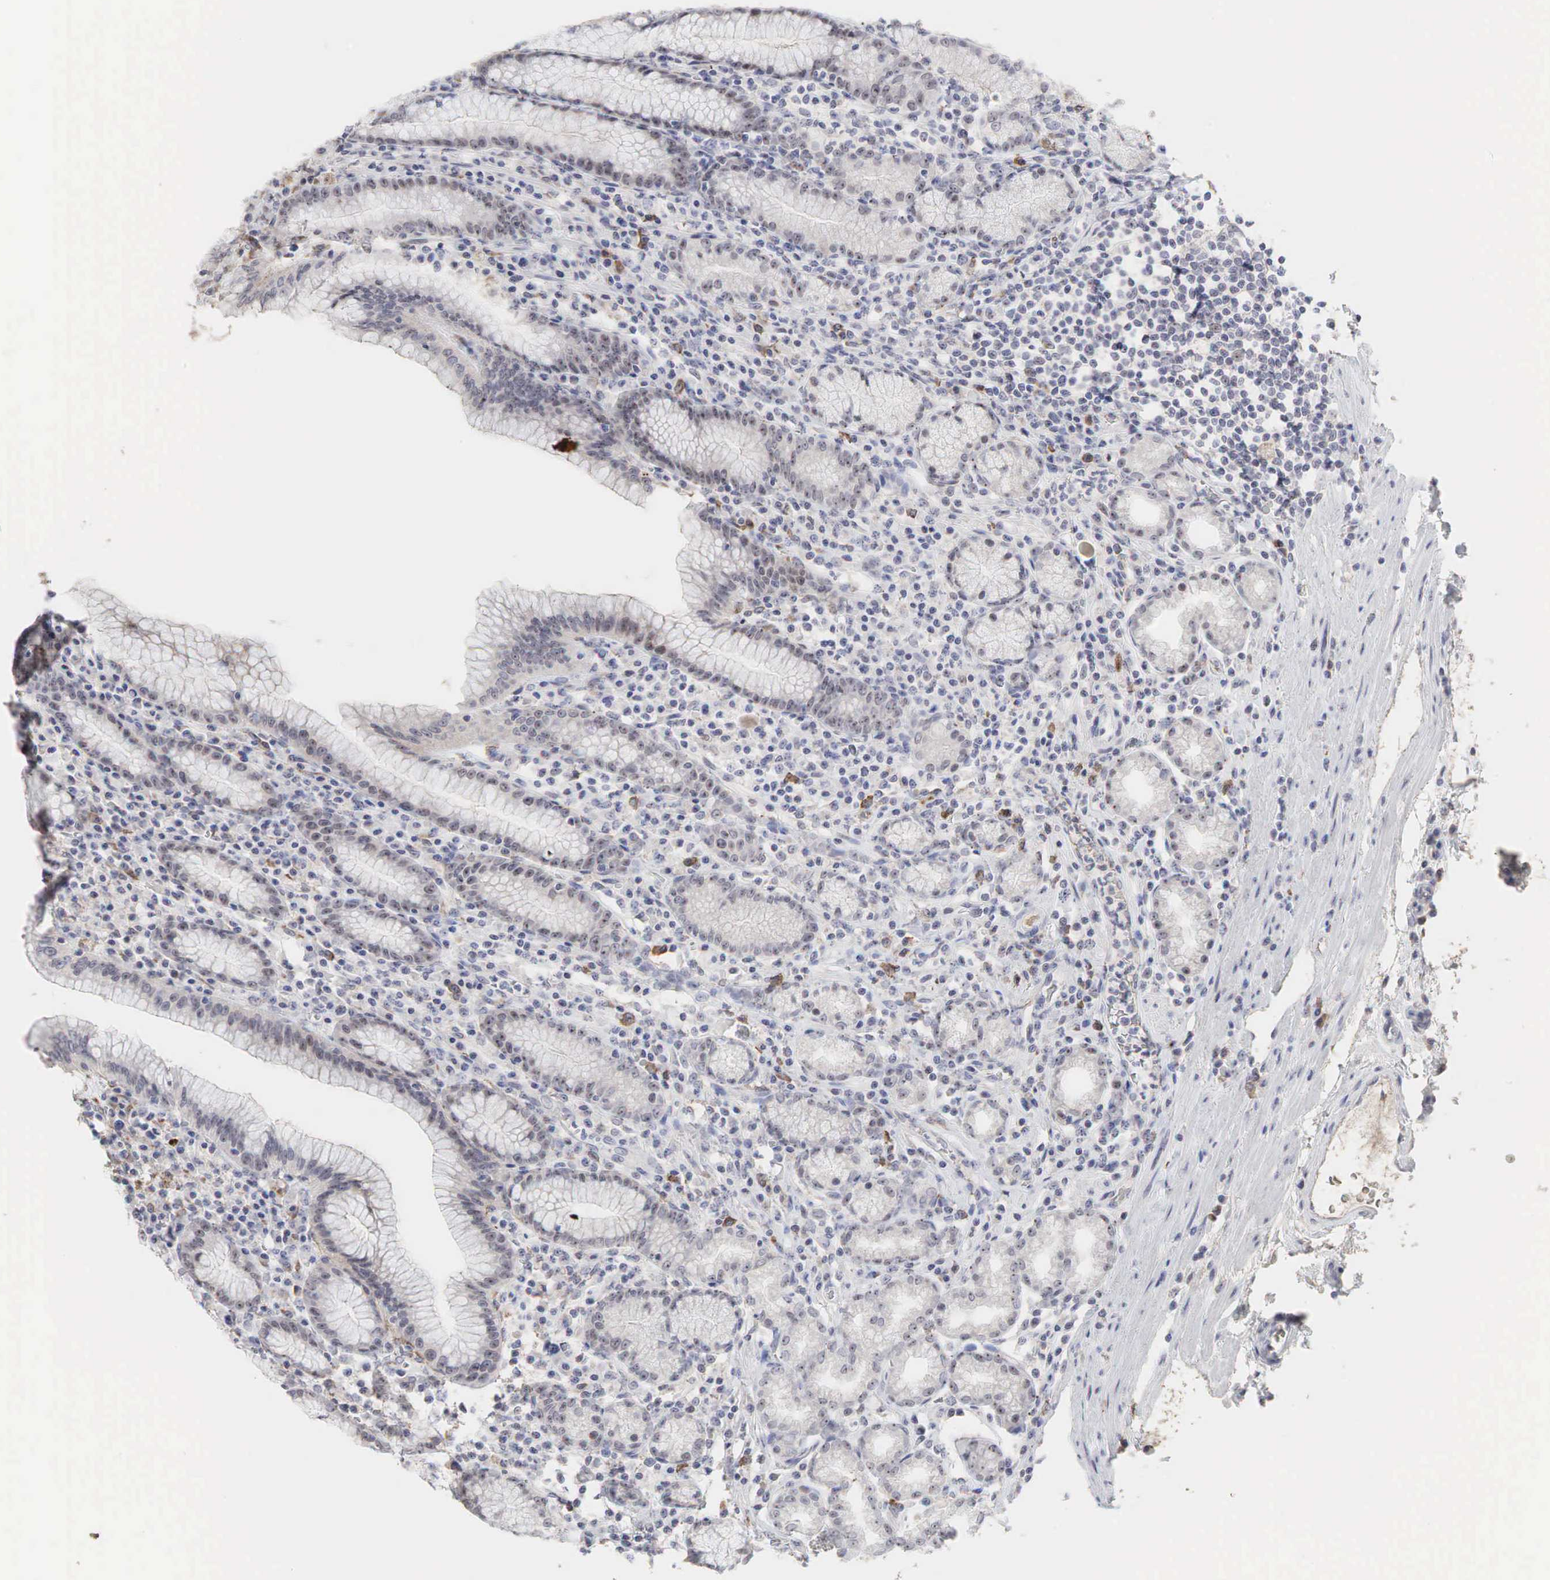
{"staining": {"intensity": "weak", "quantity": "25%-75%", "location": "cytoplasmic/membranous,nuclear"}, "tissue": "stomach", "cell_type": "Glandular cells", "image_type": "normal", "snomed": [{"axis": "morphology", "description": "Normal tissue, NOS"}, {"axis": "topography", "description": "Stomach, lower"}], "caption": "Immunohistochemistry (IHC) micrograph of unremarkable stomach: human stomach stained using immunohistochemistry (IHC) displays low levels of weak protein expression localized specifically in the cytoplasmic/membranous,nuclear of glandular cells, appearing as a cytoplasmic/membranous,nuclear brown color.", "gene": "DKC1", "patient": {"sex": "male", "age": 58}}